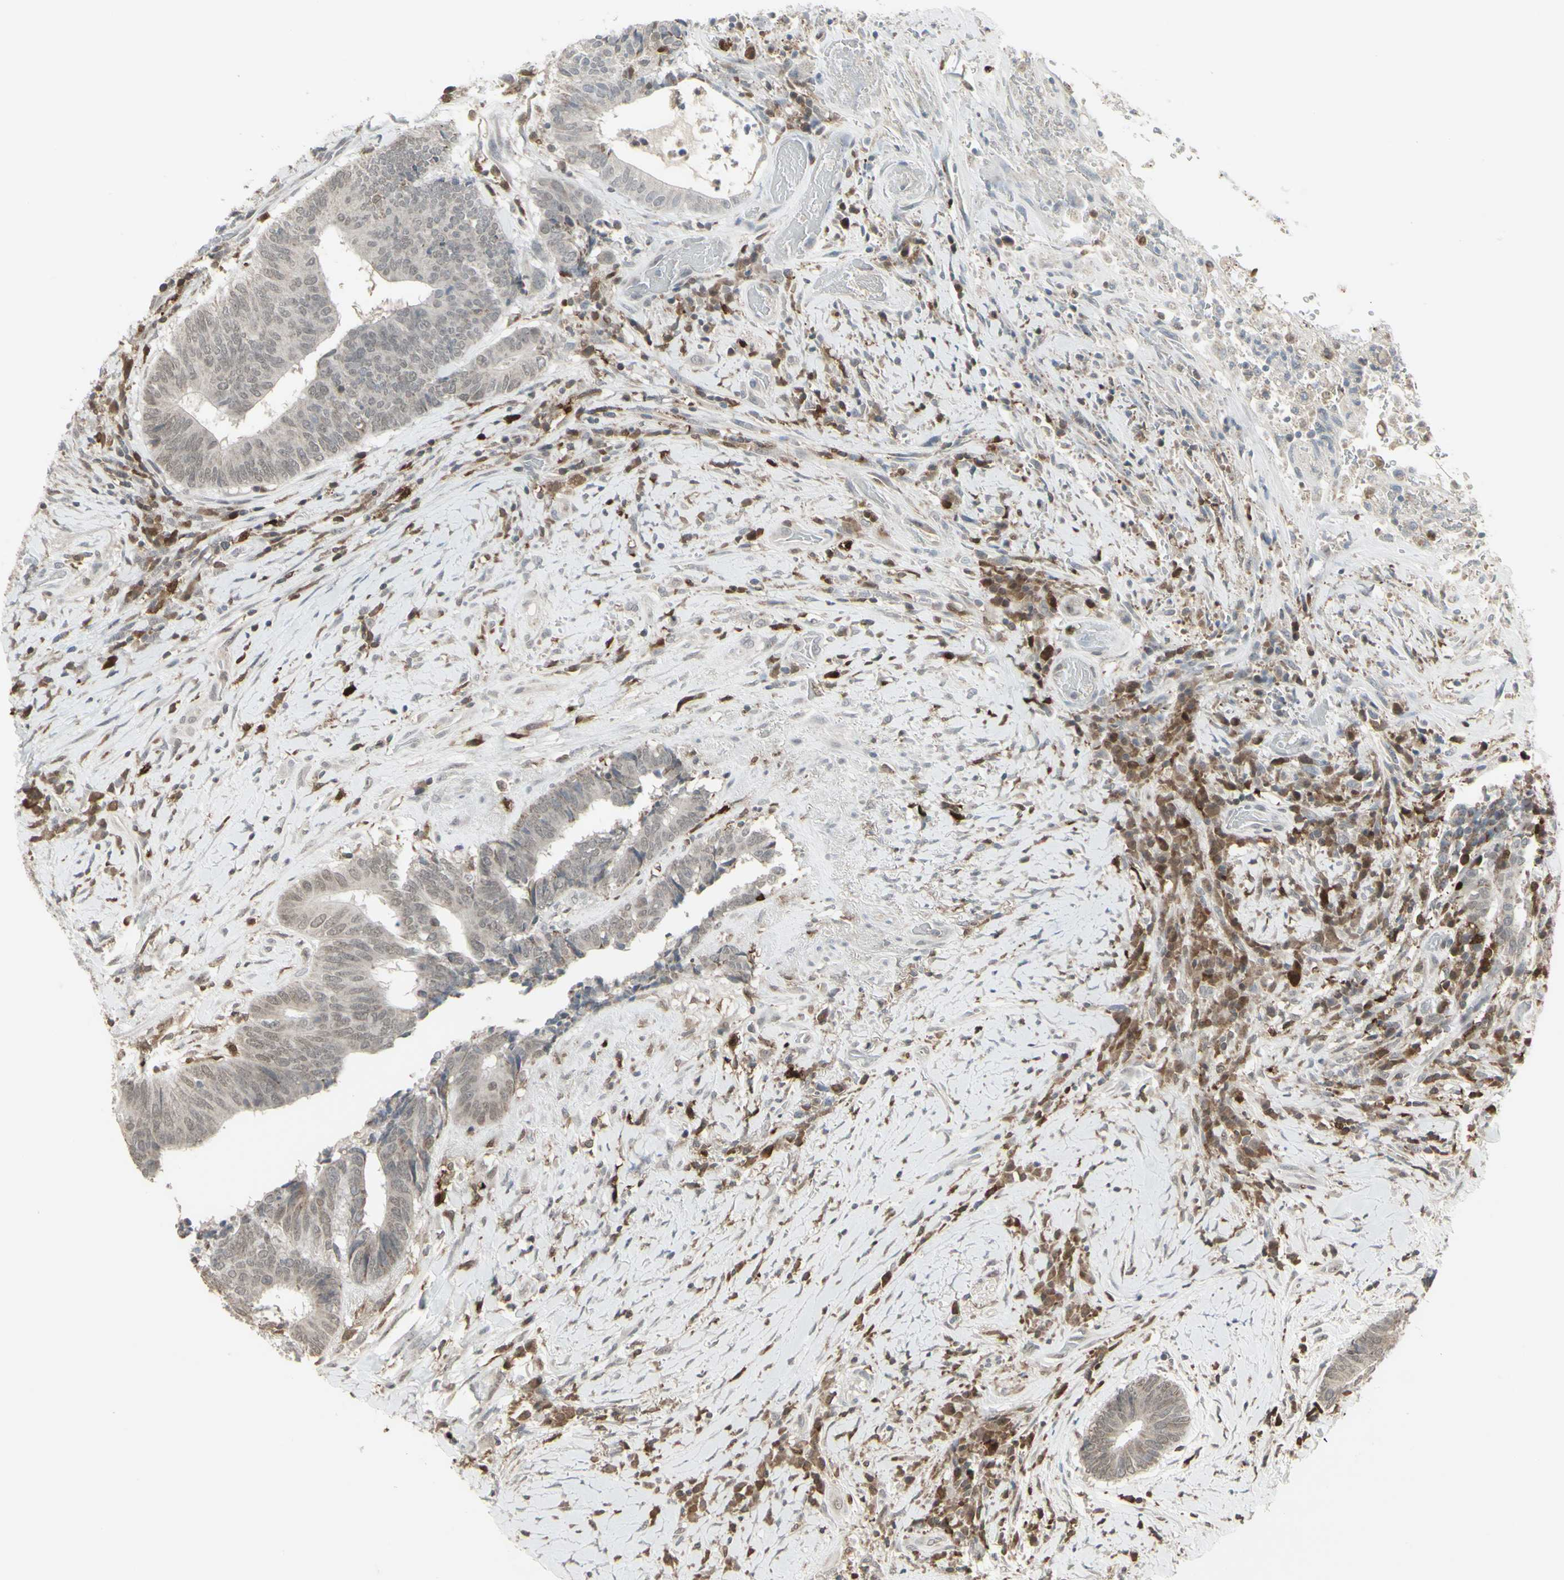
{"staining": {"intensity": "weak", "quantity": "25%-75%", "location": "cytoplasmic/membranous"}, "tissue": "colorectal cancer", "cell_type": "Tumor cells", "image_type": "cancer", "snomed": [{"axis": "morphology", "description": "Adenocarcinoma, NOS"}, {"axis": "topography", "description": "Rectum"}], "caption": "Immunohistochemistry (IHC) staining of colorectal adenocarcinoma, which shows low levels of weak cytoplasmic/membranous positivity in approximately 25%-75% of tumor cells indicating weak cytoplasmic/membranous protein positivity. The staining was performed using DAB (brown) for protein detection and nuclei were counterstained in hematoxylin (blue).", "gene": "SAMSN1", "patient": {"sex": "male", "age": 63}}